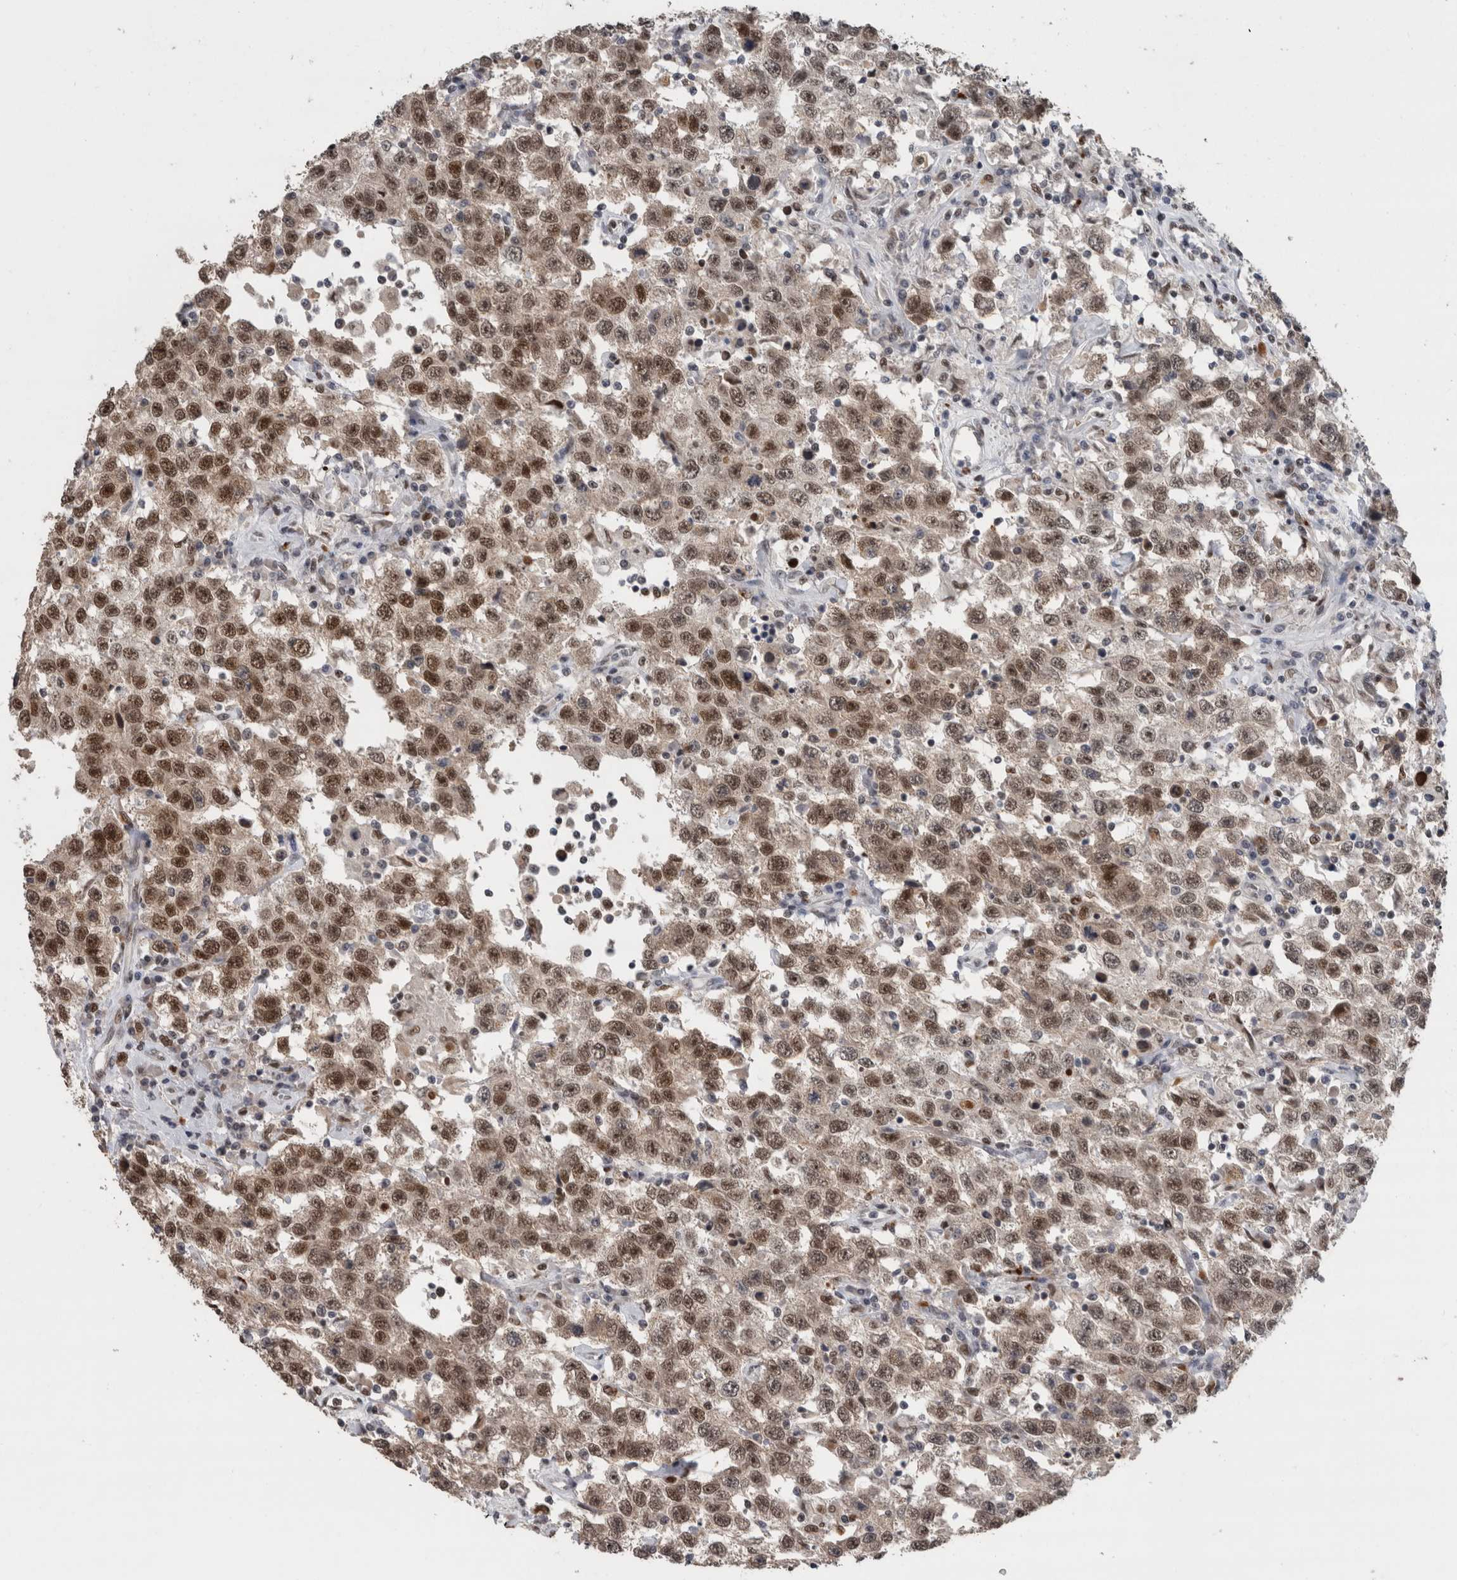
{"staining": {"intensity": "moderate", "quantity": ">75%", "location": "nuclear"}, "tissue": "testis cancer", "cell_type": "Tumor cells", "image_type": "cancer", "snomed": [{"axis": "morphology", "description": "Seminoma, NOS"}, {"axis": "topography", "description": "Testis"}], "caption": "Immunohistochemistry of human testis cancer (seminoma) shows medium levels of moderate nuclear expression in about >75% of tumor cells. (Brightfield microscopy of DAB IHC at high magnification).", "gene": "POLD2", "patient": {"sex": "male", "age": 41}}